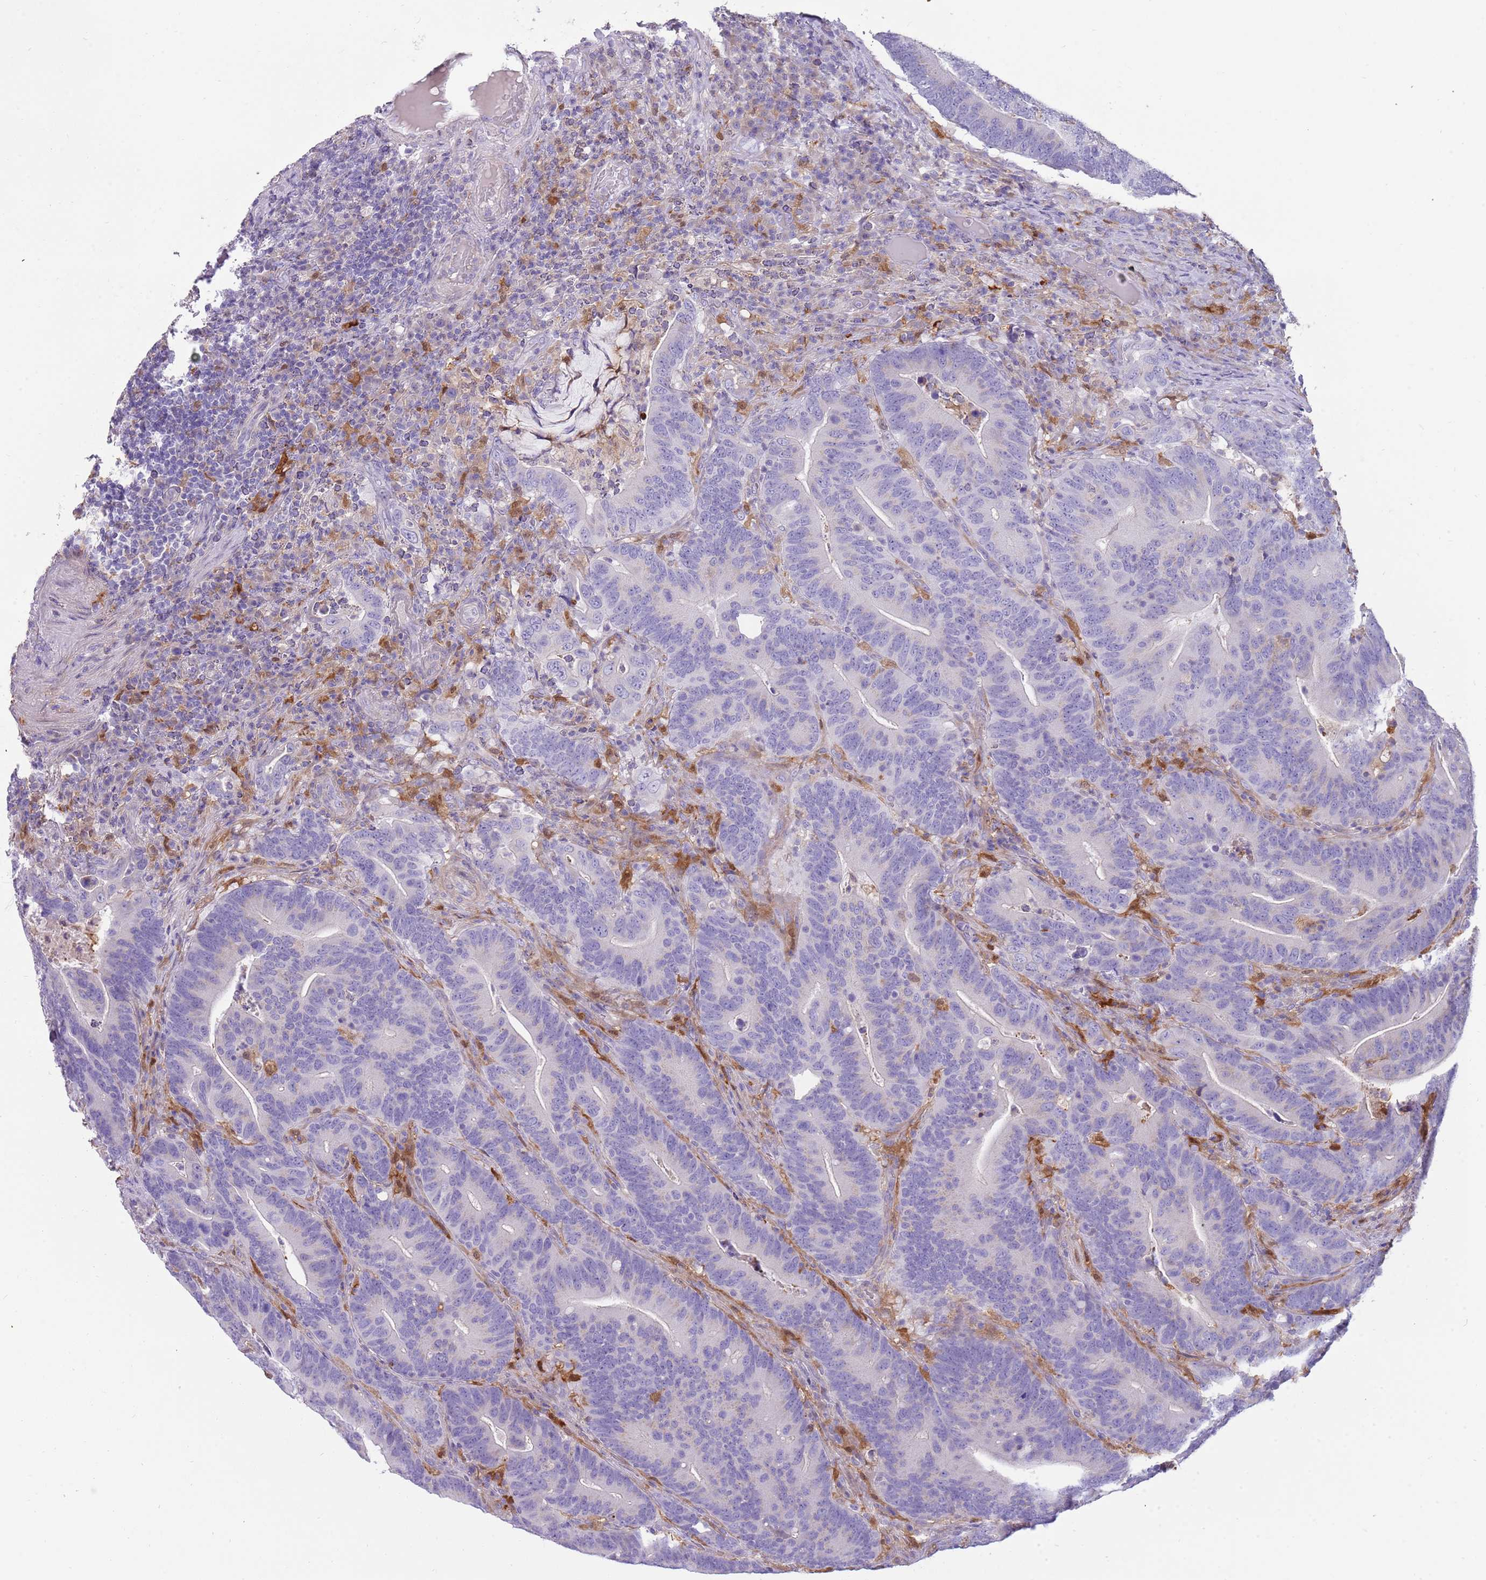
{"staining": {"intensity": "negative", "quantity": "none", "location": "none"}, "tissue": "colorectal cancer", "cell_type": "Tumor cells", "image_type": "cancer", "snomed": [{"axis": "morphology", "description": "Adenocarcinoma, NOS"}, {"axis": "topography", "description": "Colon"}], "caption": "Immunohistochemical staining of human adenocarcinoma (colorectal) exhibits no significant expression in tumor cells.", "gene": "DIPK1C", "patient": {"sex": "female", "age": 66}}